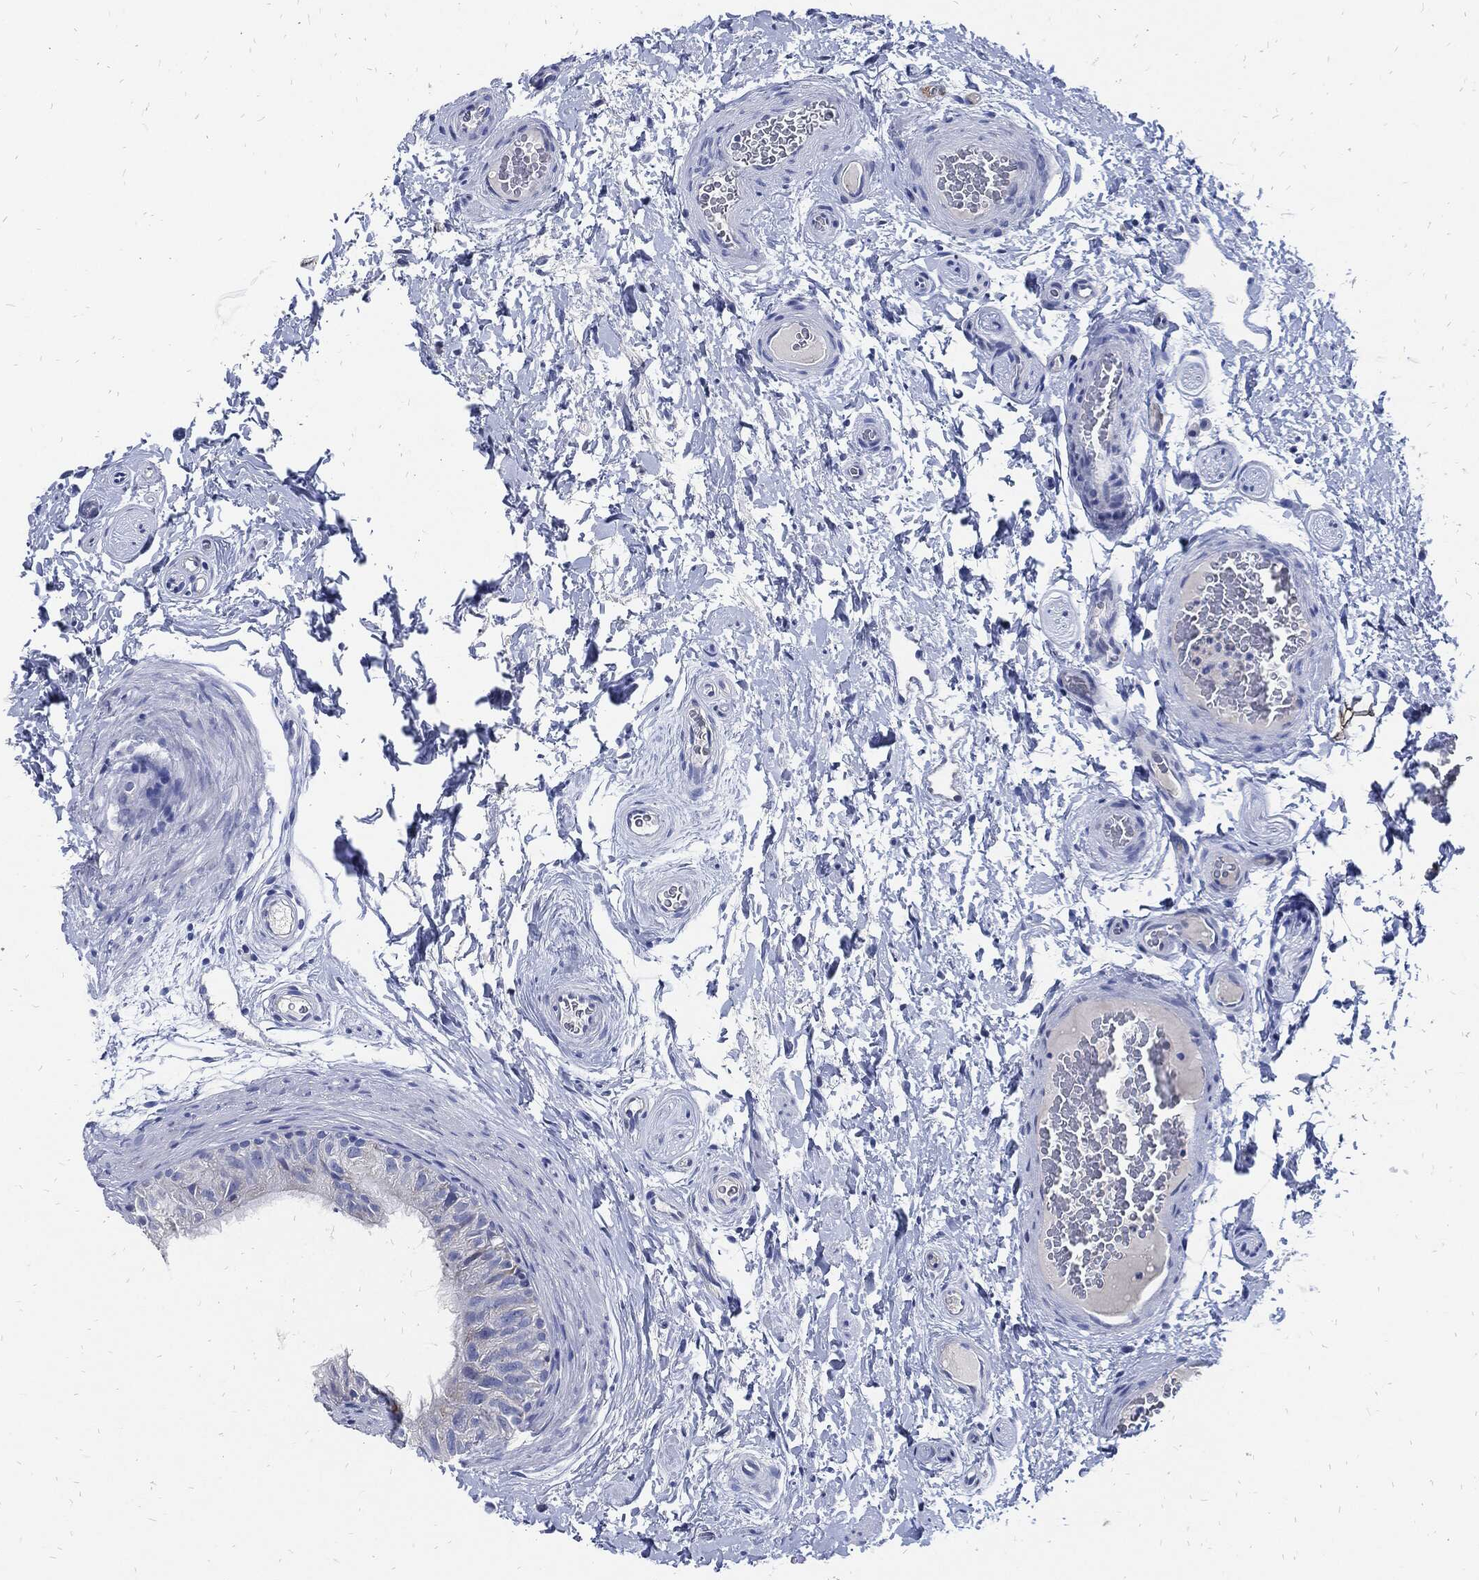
{"staining": {"intensity": "negative", "quantity": "none", "location": "none"}, "tissue": "epididymis", "cell_type": "Glandular cells", "image_type": "normal", "snomed": [{"axis": "morphology", "description": "Normal tissue, NOS"}, {"axis": "topography", "description": "Epididymis"}], "caption": "A high-resolution histopathology image shows IHC staining of unremarkable epididymis, which exhibits no significant expression in glandular cells.", "gene": "FABP4", "patient": {"sex": "male", "age": 34}}